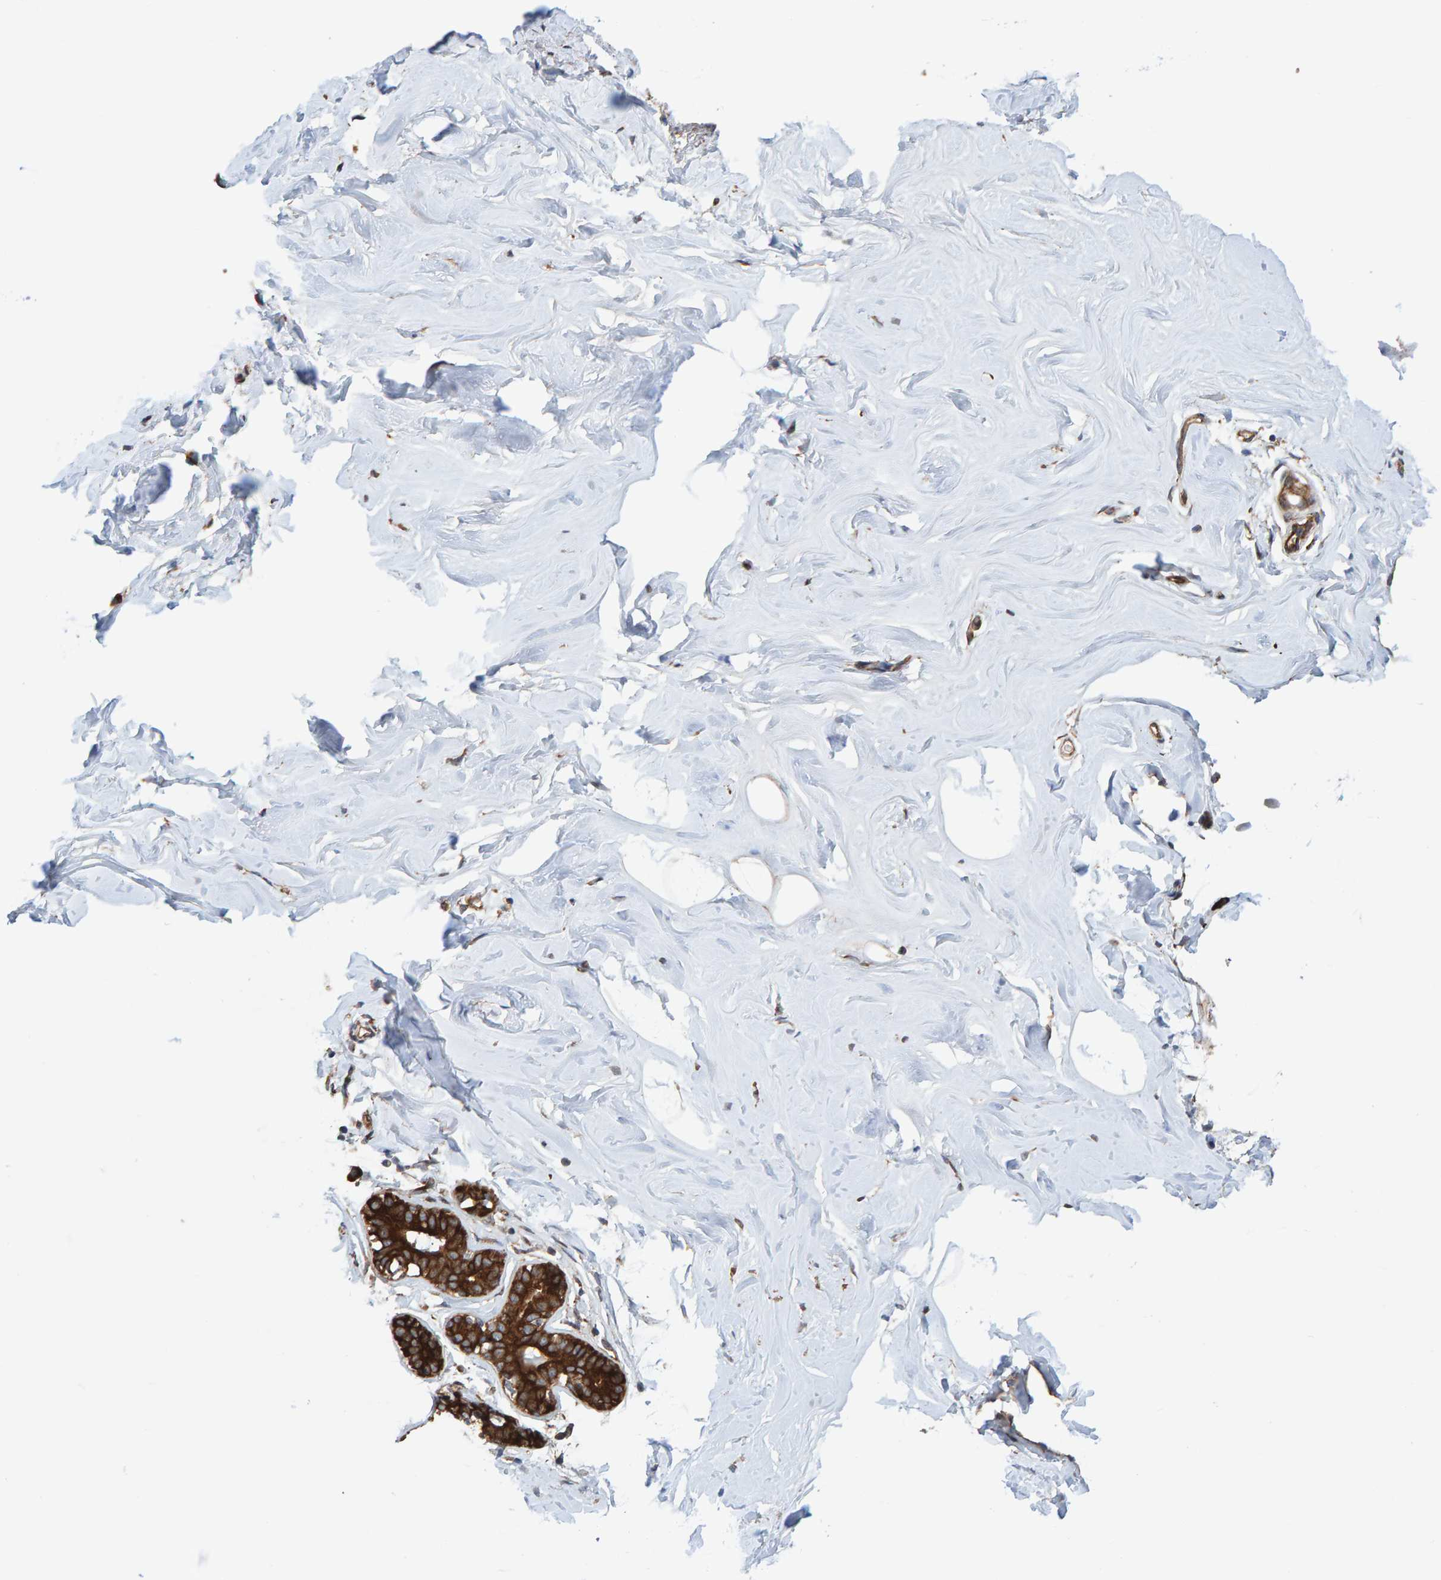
{"staining": {"intensity": "strong", "quantity": "25%-75%", "location": "cytoplasmic/membranous"}, "tissue": "adipose tissue", "cell_type": "Adipocytes", "image_type": "normal", "snomed": [{"axis": "morphology", "description": "Normal tissue, NOS"}, {"axis": "morphology", "description": "Fibrosis, NOS"}, {"axis": "topography", "description": "Breast"}, {"axis": "topography", "description": "Adipose tissue"}], "caption": "The histopathology image shows staining of benign adipose tissue, revealing strong cytoplasmic/membranous protein expression (brown color) within adipocytes. (Stains: DAB (3,3'-diaminobenzidine) in brown, nuclei in blue, Microscopy: brightfield microscopy at high magnification).", "gene": "KIAA0753", "patient": {"sex": "female", "age": 39}}